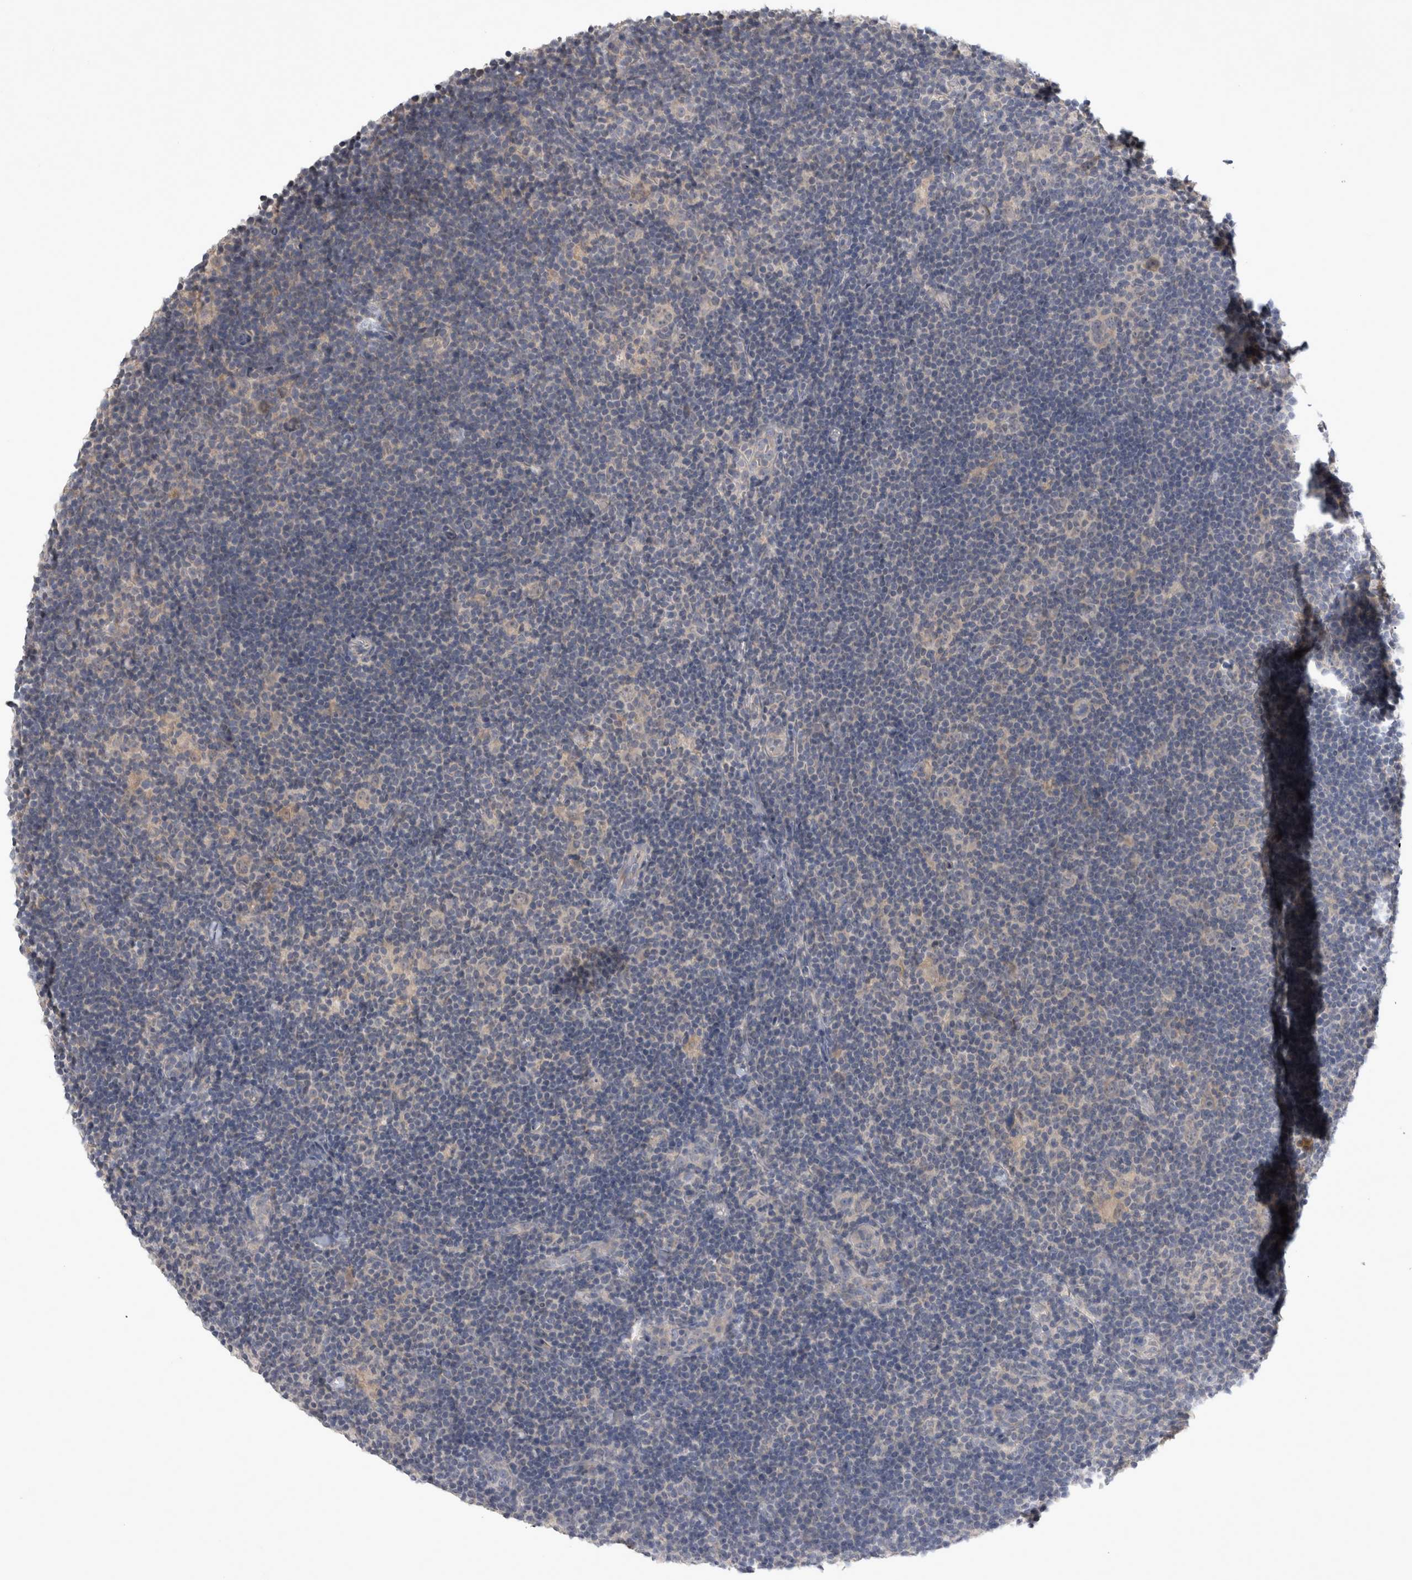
{"staining": {"intensity": "negative", "quantity": "none", "location": "none"}, "tissue": "lymphoma", "cell_type": "Tumor cells", "image_type": "cancer", "snomed": [{"axis": "morphology", "description": "Hodgkin's disease, NOS"}, {"axis": "topography", "description": "Lymph node"}], "caption": "Lymphoma was stained to show a protein in brown. There is no significant positivity in tumor cells. (Stains: DAB (3,3'-diaminobenzidine) immunohistochemistry with hematoxylin counter stain, Microscopy: brightfield microscopy at high magnification).", "gene": "SLC22A11", "patient": {"sex": "female", "age": 57}}